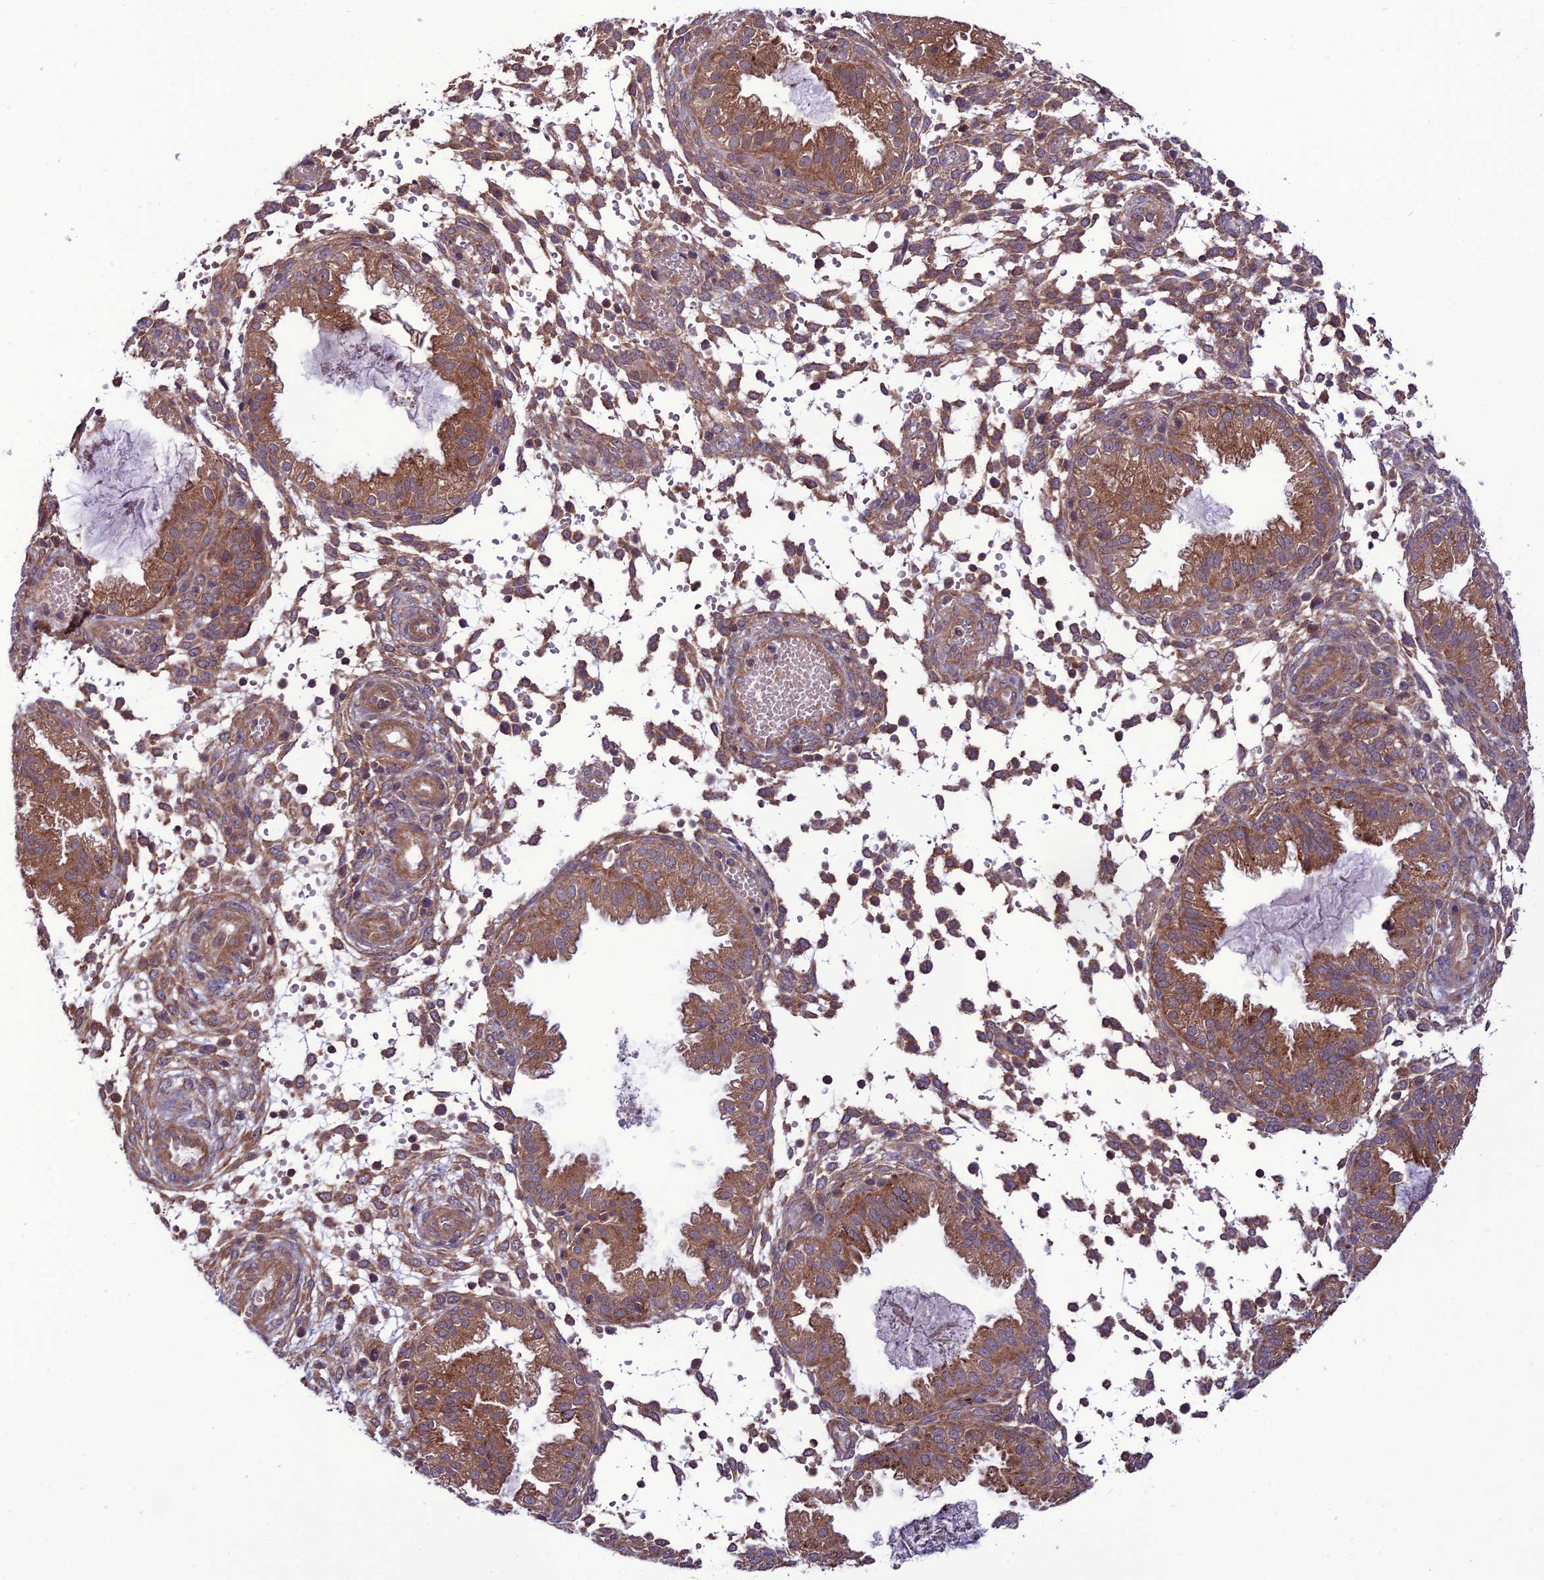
{"staining": {"intensity": "negative", "quantity": "none", "location": "none"}, "tissue": "endometrium", "cell_type": "Cells in endometrial stroma", "image_type": "normal", "snomed": [{"axis": "morphology", "description": "Normal tissue, NOS"}, {"axis": "topography", "description": "Endometrium"}], "caption": "Immunohistochemistry photomicrograph of unremarkable human endometrium stained for a protein (brown), which reveals no positivity in cells in endometrial stroma.", "gene": "PPIL3", "patient": {"sex": "female", "age": 33}}